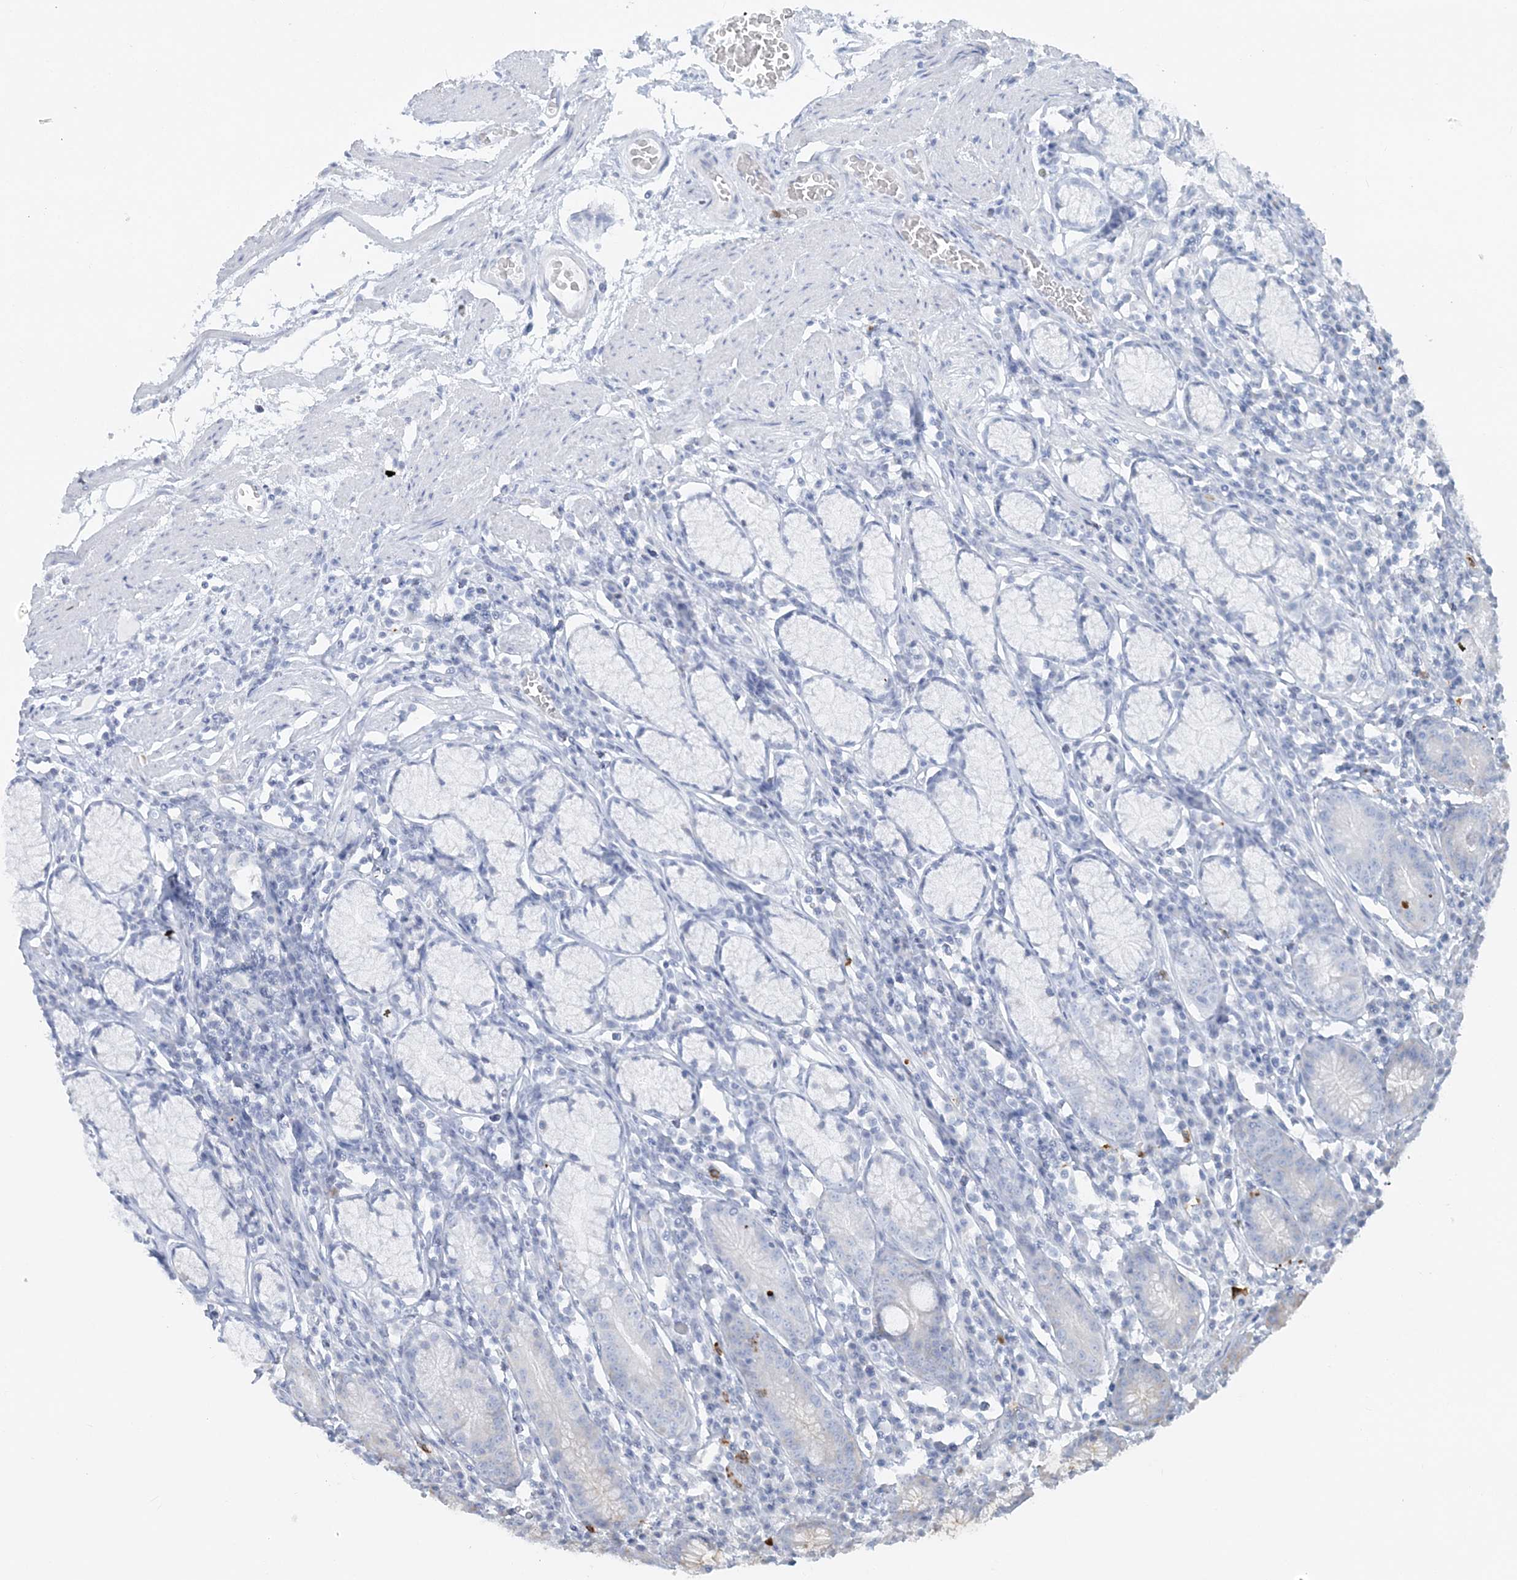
{"staining": {"intensity": "negative", "quantity": "none", "location": "none"}, "tissue": "stomach", "cell_type": "Glandular cells", "image_type": "normal", "snomed": [{"axis": "morphology", "description": "Normal tissue, NOS"}, {"axis": "topography", "description": "Stomach"}], "caption": "This histopathology image is of unremarkable stomach stained with IHC to label a protein in brown with the nuclei are counter-stained blue. There is no expression in glandular cells. (Stains: DAB immunohistochemistry (IHC) with hematoxylin counter stain, Microscopy: brightfield microscopy at high magnification).", "gene": "CCNJ", "patient": {"sex": "male", "age": 55}}